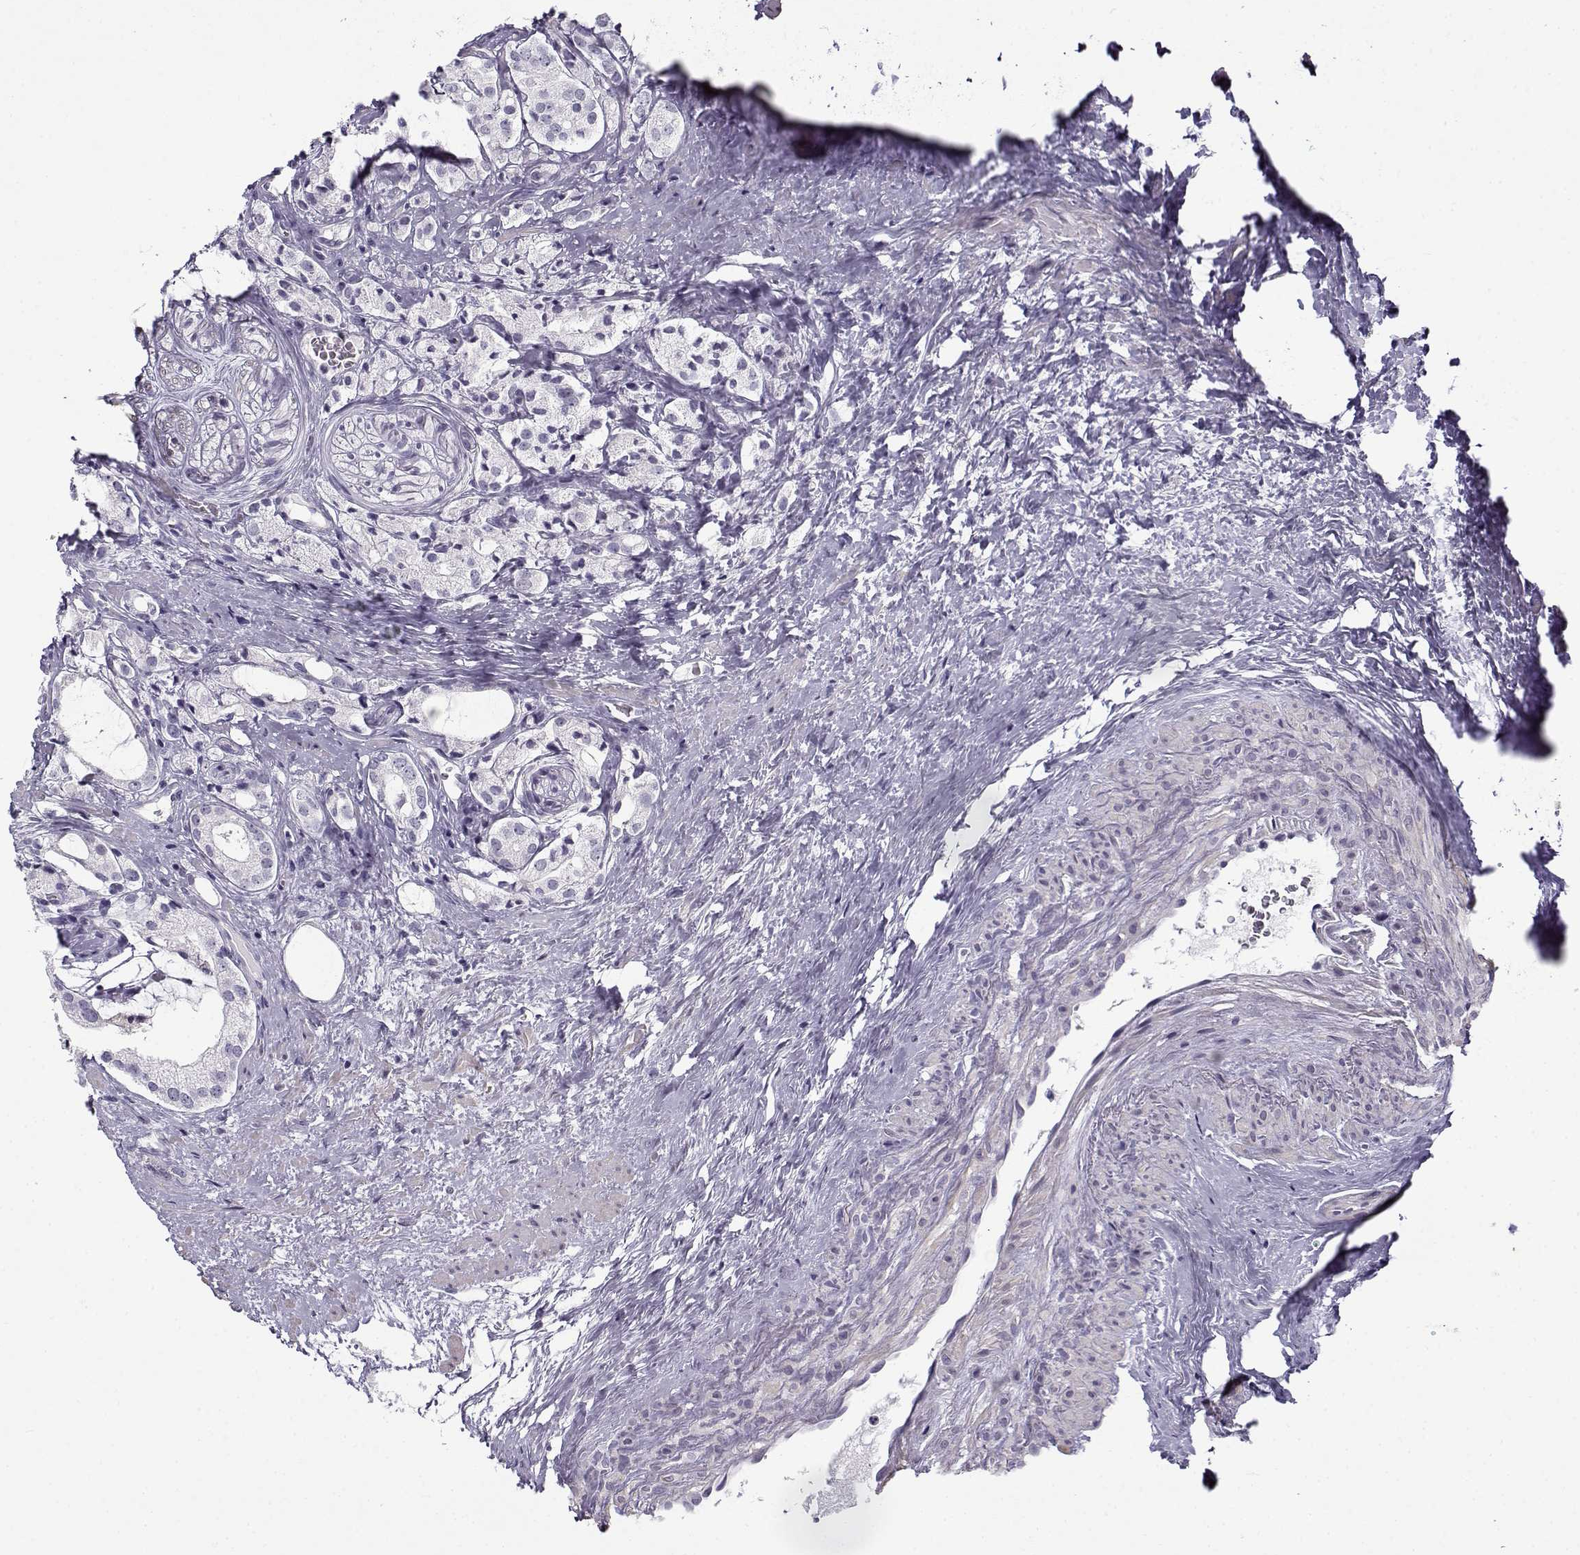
{"staining": {"intensity": "negative", "quantity": "none", "location": "none"}, "tissue": "prostate cancer", "cell_type": "Tumor cells", "image_type": "cancer", "snomed": [{"axis": "morphology", "description": "Adenocarcinoma, NOS"}, {"axis": "topography", "description": "Prostate"}], "caption": "Immunohistochemistry micrograph of human adenocarcinoma (prostate) stained for a protein (brown), which displays no staining in tumor cells.", "gene": "TEX55", "patient": {"sex": "male", "age": 66}}